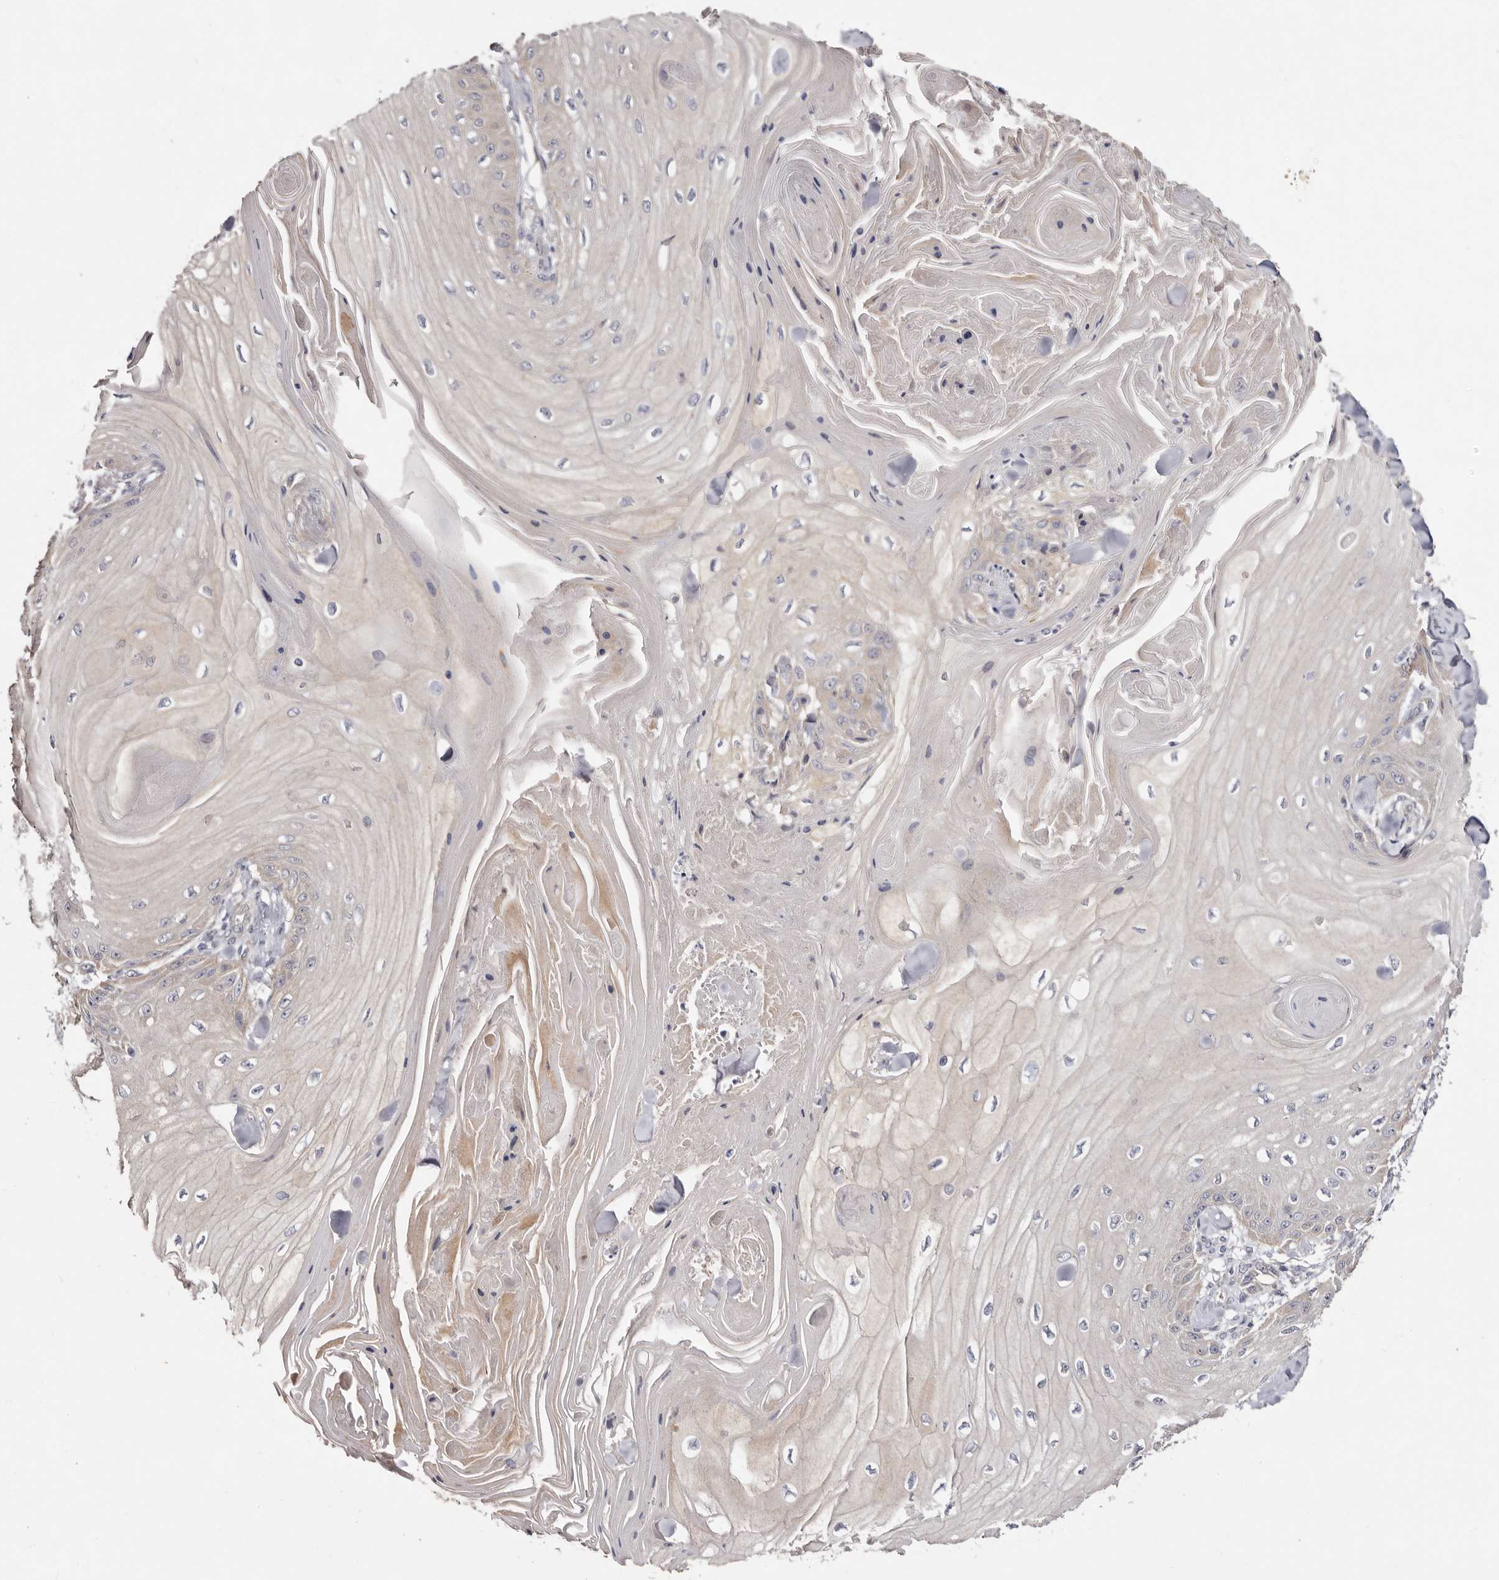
{"staining": {"intensity": "negative", "quantity": "none", "location": "none"}, "tissue": "skin cancer", "cell_type": "Tumor cells", "image_type": "cancer", "snomed": [{"axis": "morphology", "description": "Squamous cell carcinoma, NOS"}, {"axis": "topography", "description": "Skin"}], "caption": "Squamous cell carcinoma (skin) was stained to show a protein in brown. There is no significant expression in tumor cells. (Brightfield microscopy of DAB immunohistochemistry at high magnification).", "gene": "FAM167B", "patient": {"sex": "male", "age": 74}}